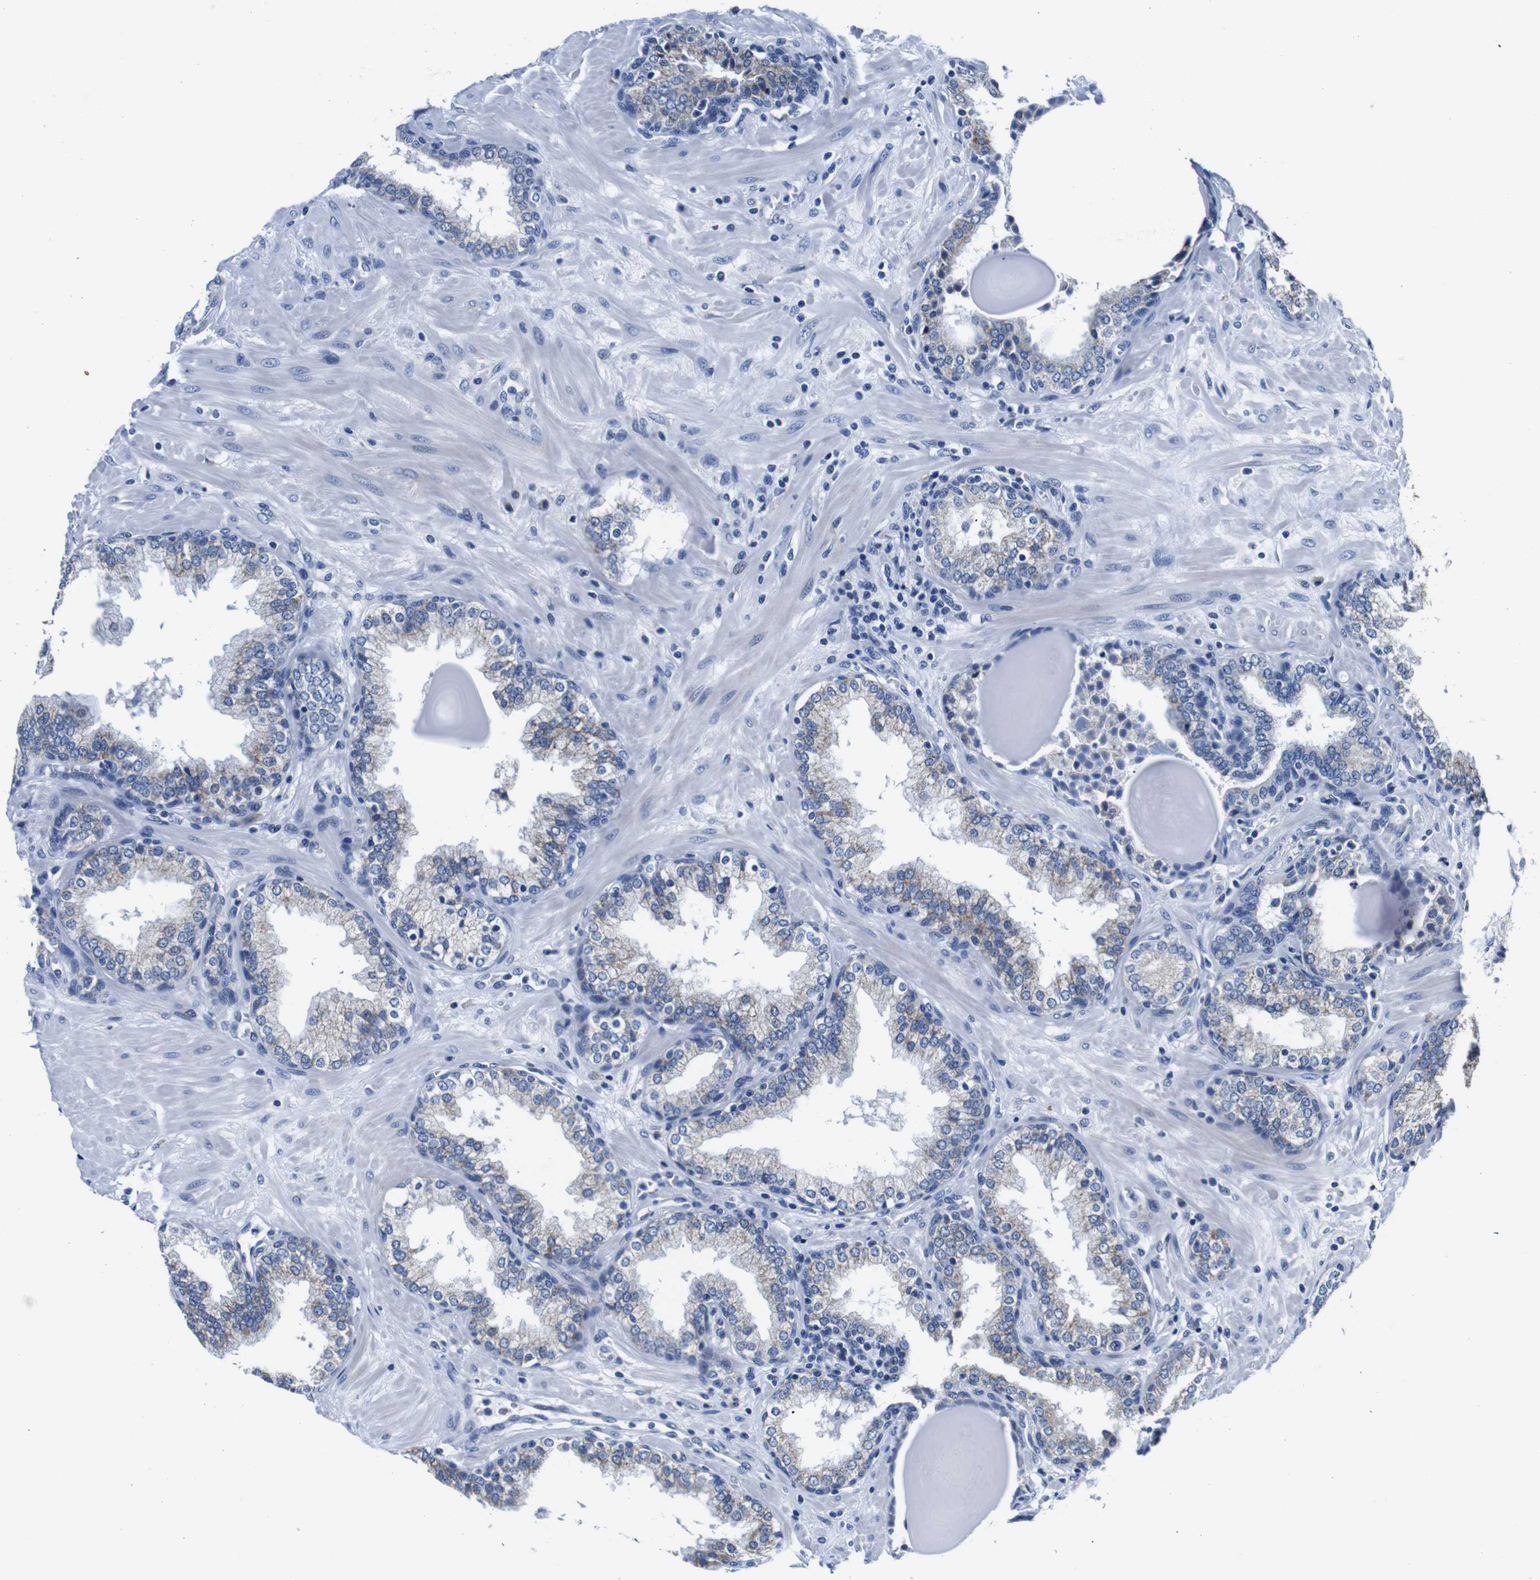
{"staining": {"intensity": "moderate", "quantity": "<25%", "location": "cytoplasmic/membranous"}, "tissue": "prostate", "cell_type": "Glandular cells", "image_type": "normal", "snomed": [{"axis": "morphology", "description": "Normal tissue, NOS"}, {"axis": "topography", "description": "Prostate"}], "caption": "Protein expression analysis of benign prostate exhibits moderate cytoplasmic/membranous expression in about <25% of glandular cells.", "gene": "SNX19", "patient": {"sex": "male", "age": 51}}